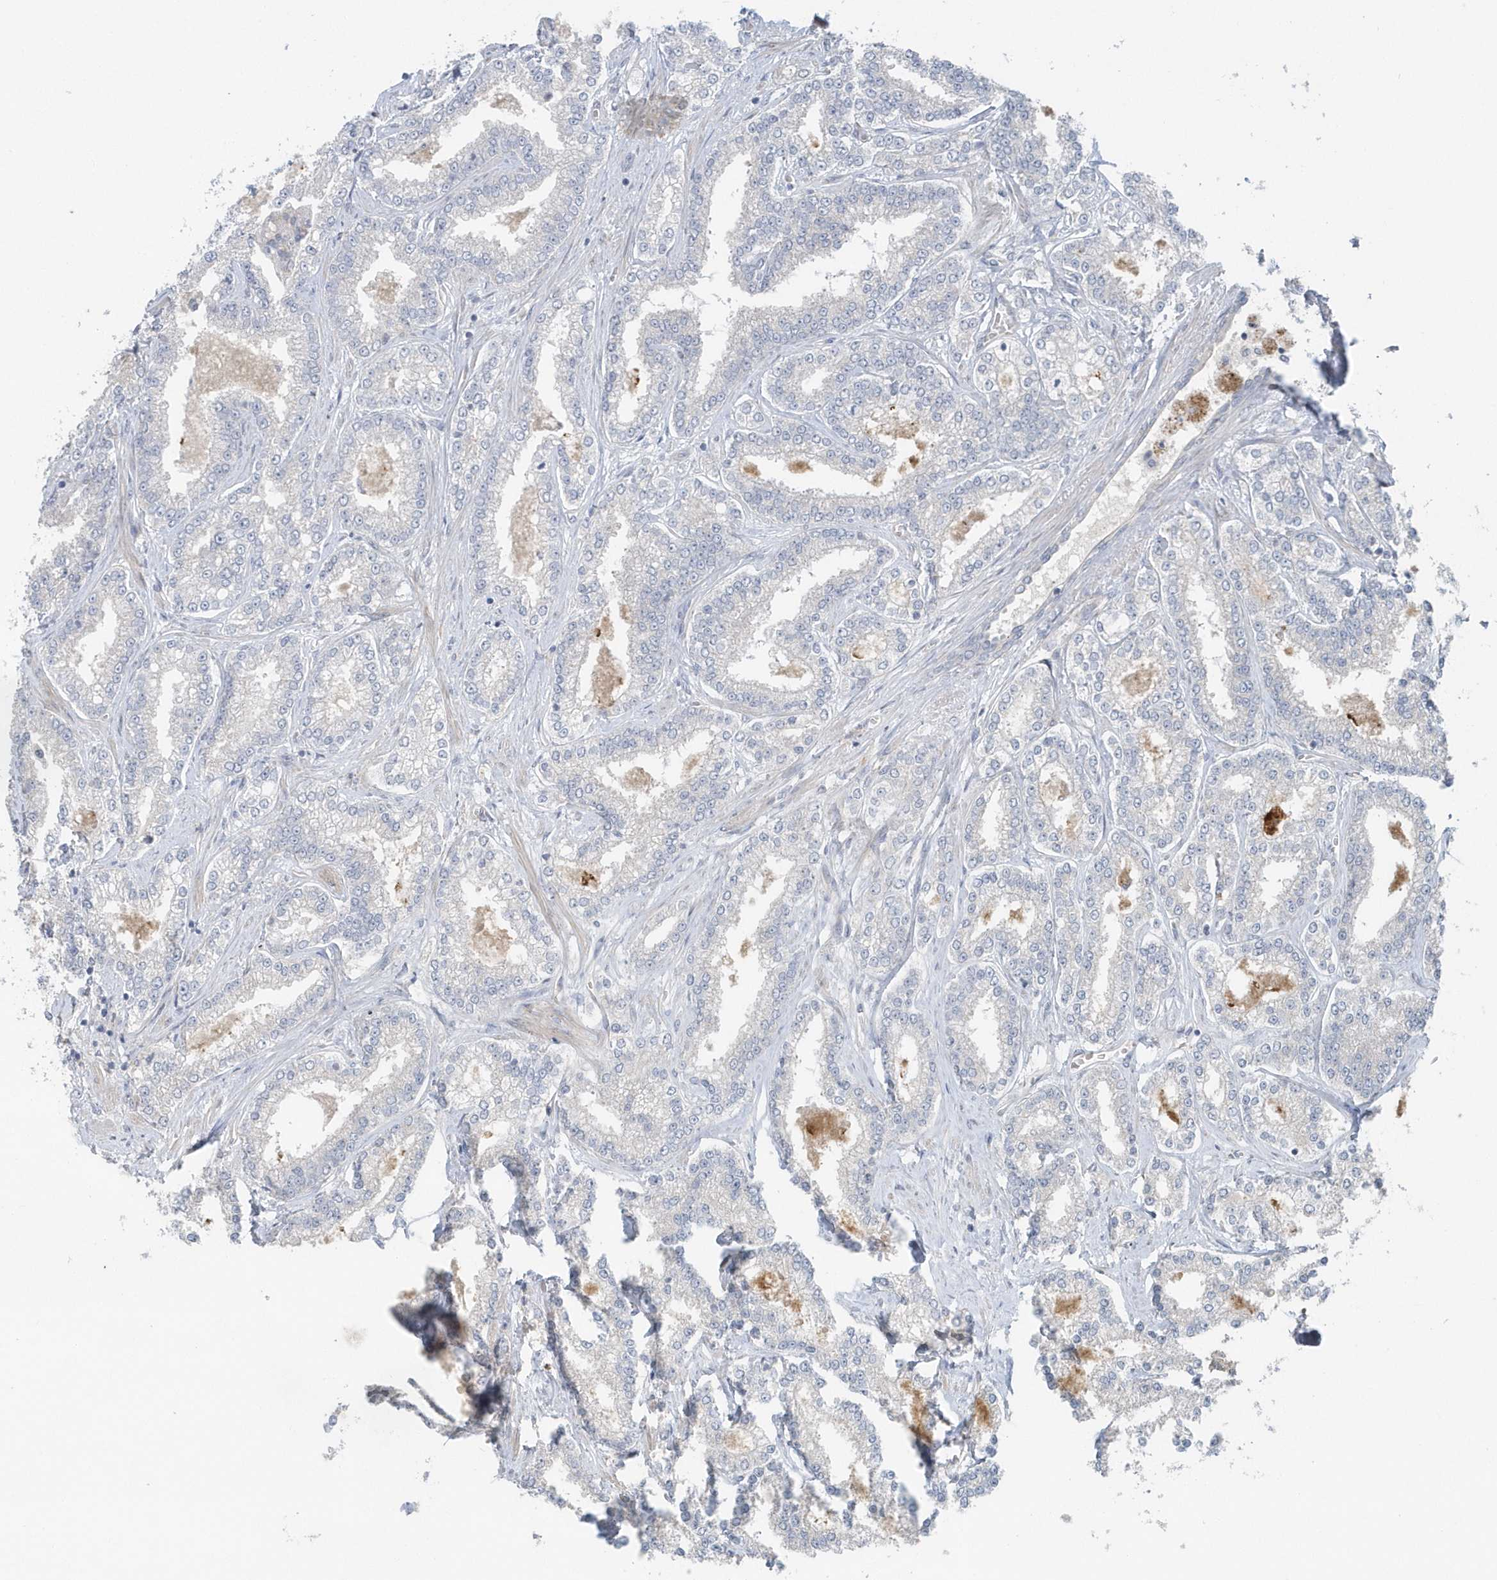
{"staining": {"intensity": "negative", "quantity": "none", "location": "none"}, "tissue": "prostate cancer", "cell_type": "Tumor cells", "image_type": "cancer", "snomed": [{"axis": "morphology", "description": "Normal tissue, NOS"}, {"axis": "morphology", "description": "Adenocarcinoma, High grade"}, {"axis": "topography", "description": "Prostate"}], "caption": "An image of prostate cancer stained for a protein reveals no brown staining in tumor cells.", "gene": "ACTR1A", "patient": {"sex": "male", "age": 83}}